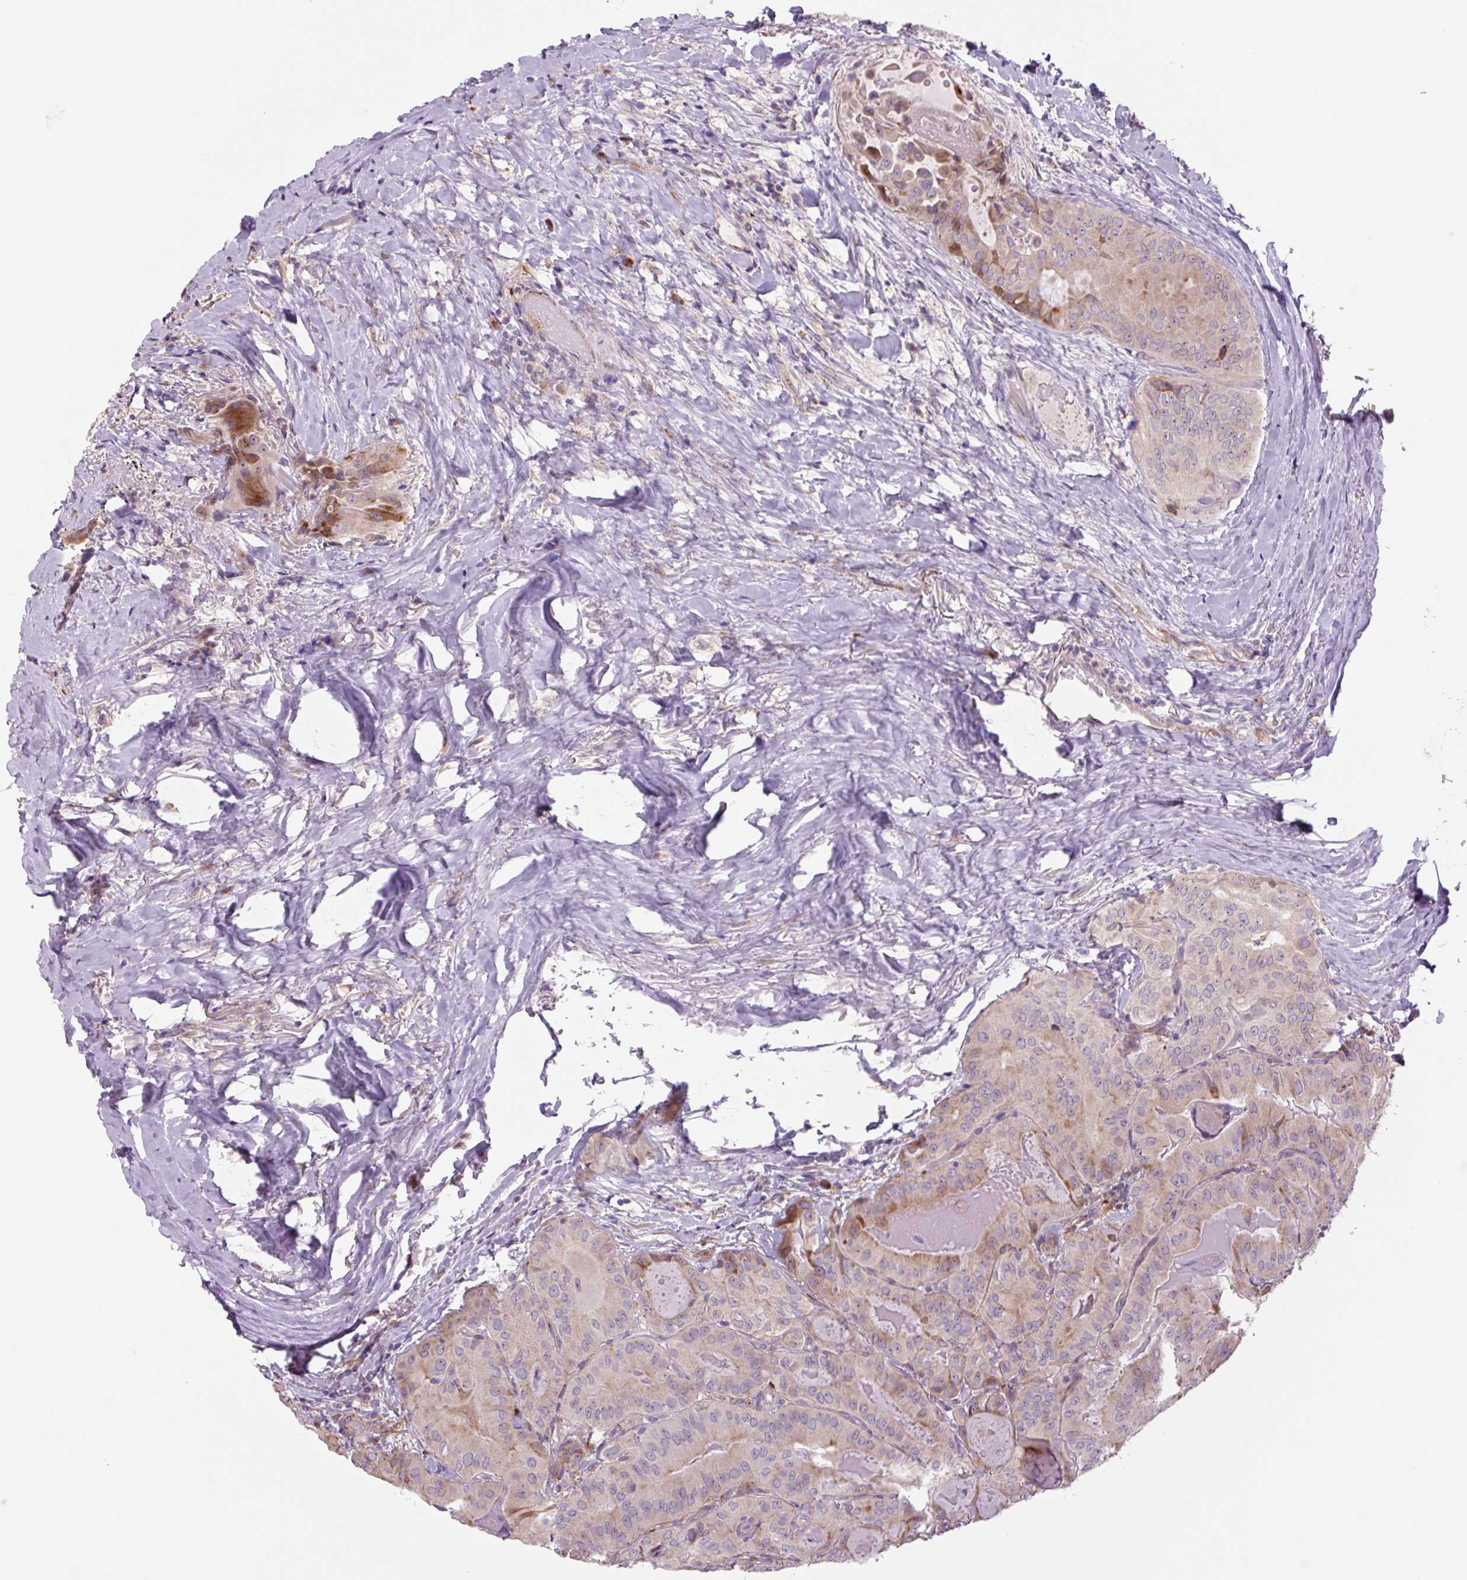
{"staining": {"intensity": "weak", "quantity": "25%-75%", "location": "cytoplasmic/membranous"}, "tissue": "thyroid cancer", "cell_type": "Tumor cells", "image_type": "cancer", "snomed": [{"axis": "morphology", "description": "Papillary adenocarcinoma, NOS"}, {"axis": "topography", "description": "Thyroid gland"}], "caption": "Thyroid cancer (papillary adenocarcinoma) was stained to show a protein in brown. There is low levels of weak cytoplasmic/membranous staining in about 25%-75% of tumor cells. (DAB (3,3'-diaminobenzidine) IHC, brown staining for protein, blue staining for nuclei).", "gene": "PLA2G4A", "patient": {"sex": "female", "age": 68}}